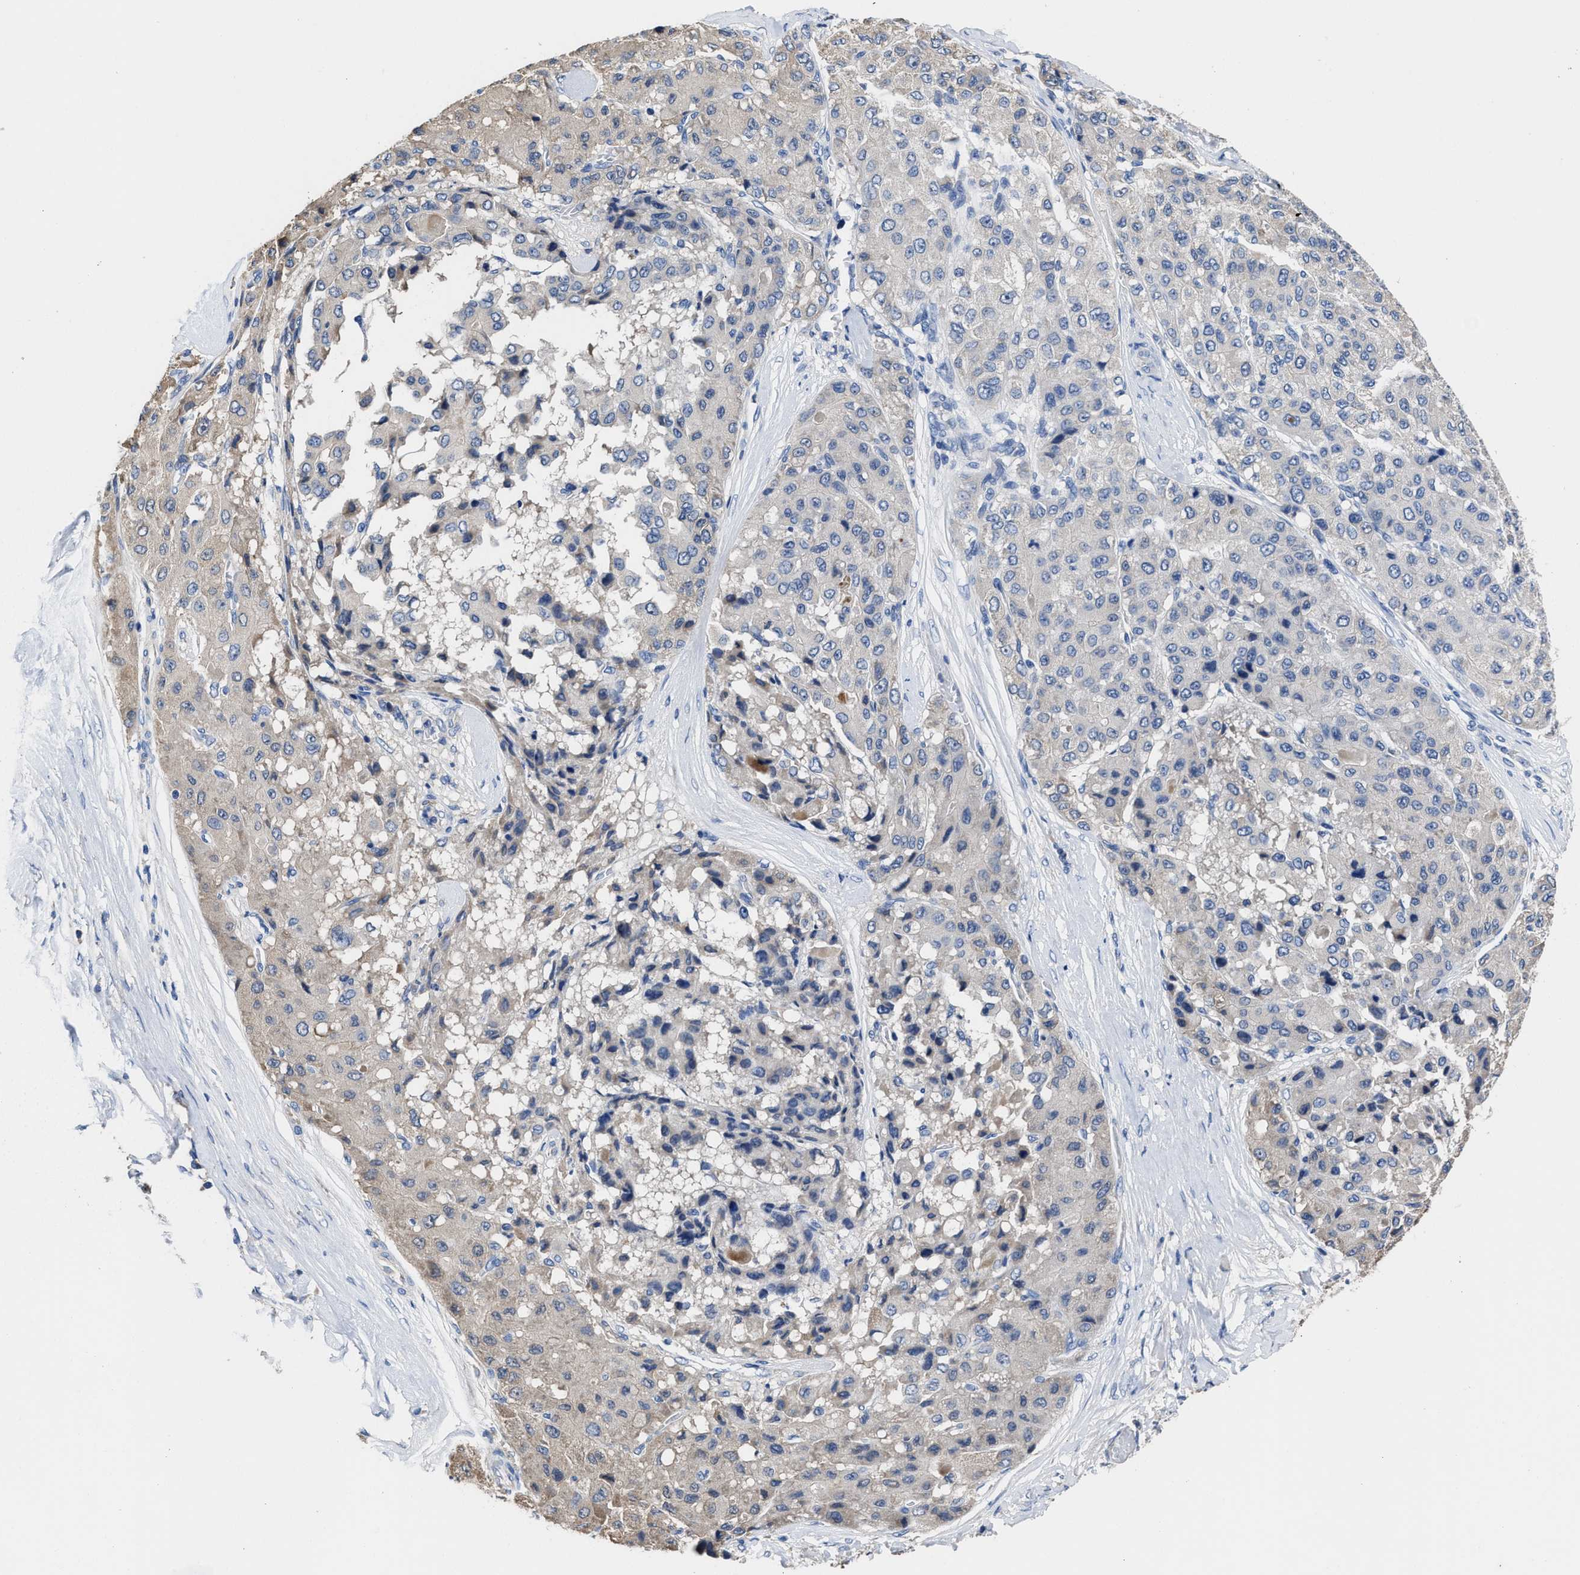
{"staining": {"intensity": "negative", "quantity": "none", "location": "none"}, "tissue": "liver cancer", "cell_type": "Tumor cells", "image_type": "cancer", "snomed": [{"axis": "morphology", "description": "Carcinoma, Hepatocellular, NOS"}, {"axis": "topography", "description": "Liver"}], "caption": "Hepatocellular carcinoma (liver) stained for a protein using IHC reveals no expression tumor cells.", "gene": "HOOK1", "patient": {"sex": "male", "age": 80}}